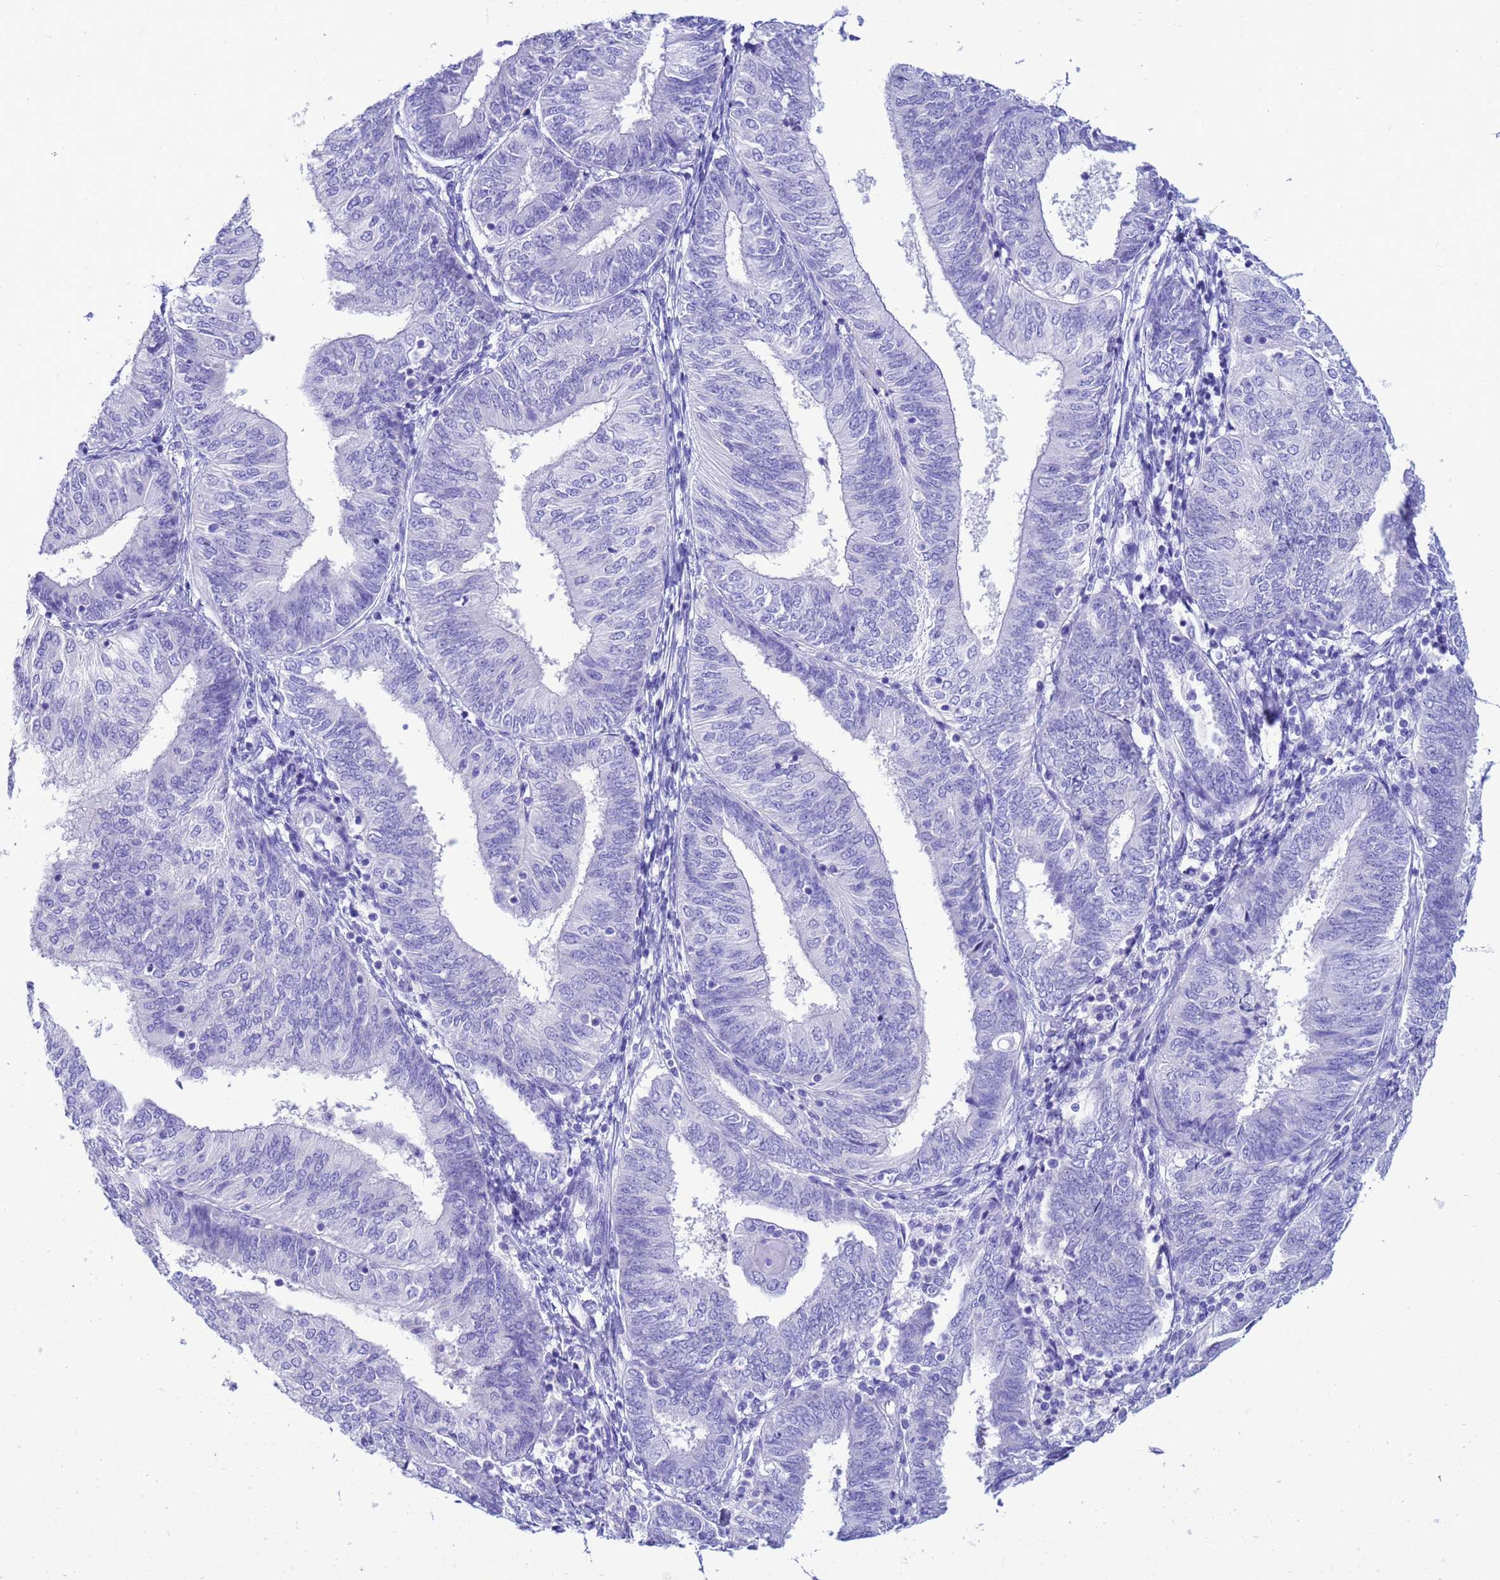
{"staining": {"intensity": "negative", "quantity": "none", "location": "none"}, "tissue": "endometrial cancer", "cell_type": "Tumor cells", "image_type": "cancer", "snomed": [{"axis": "morphology", "description": "Adenocarcinoma, NOS"}, {"axis": "topography", "description": "Endometrium"}], "caption": "A high-resolution micrograph shows immunohistochemistry (IHC) staining of adenocarcinoma (endometrial), which shows no significant expression in tumor cells.", "gene": "AKR1C2", "patient": {"sex": "female", "age": 58}}